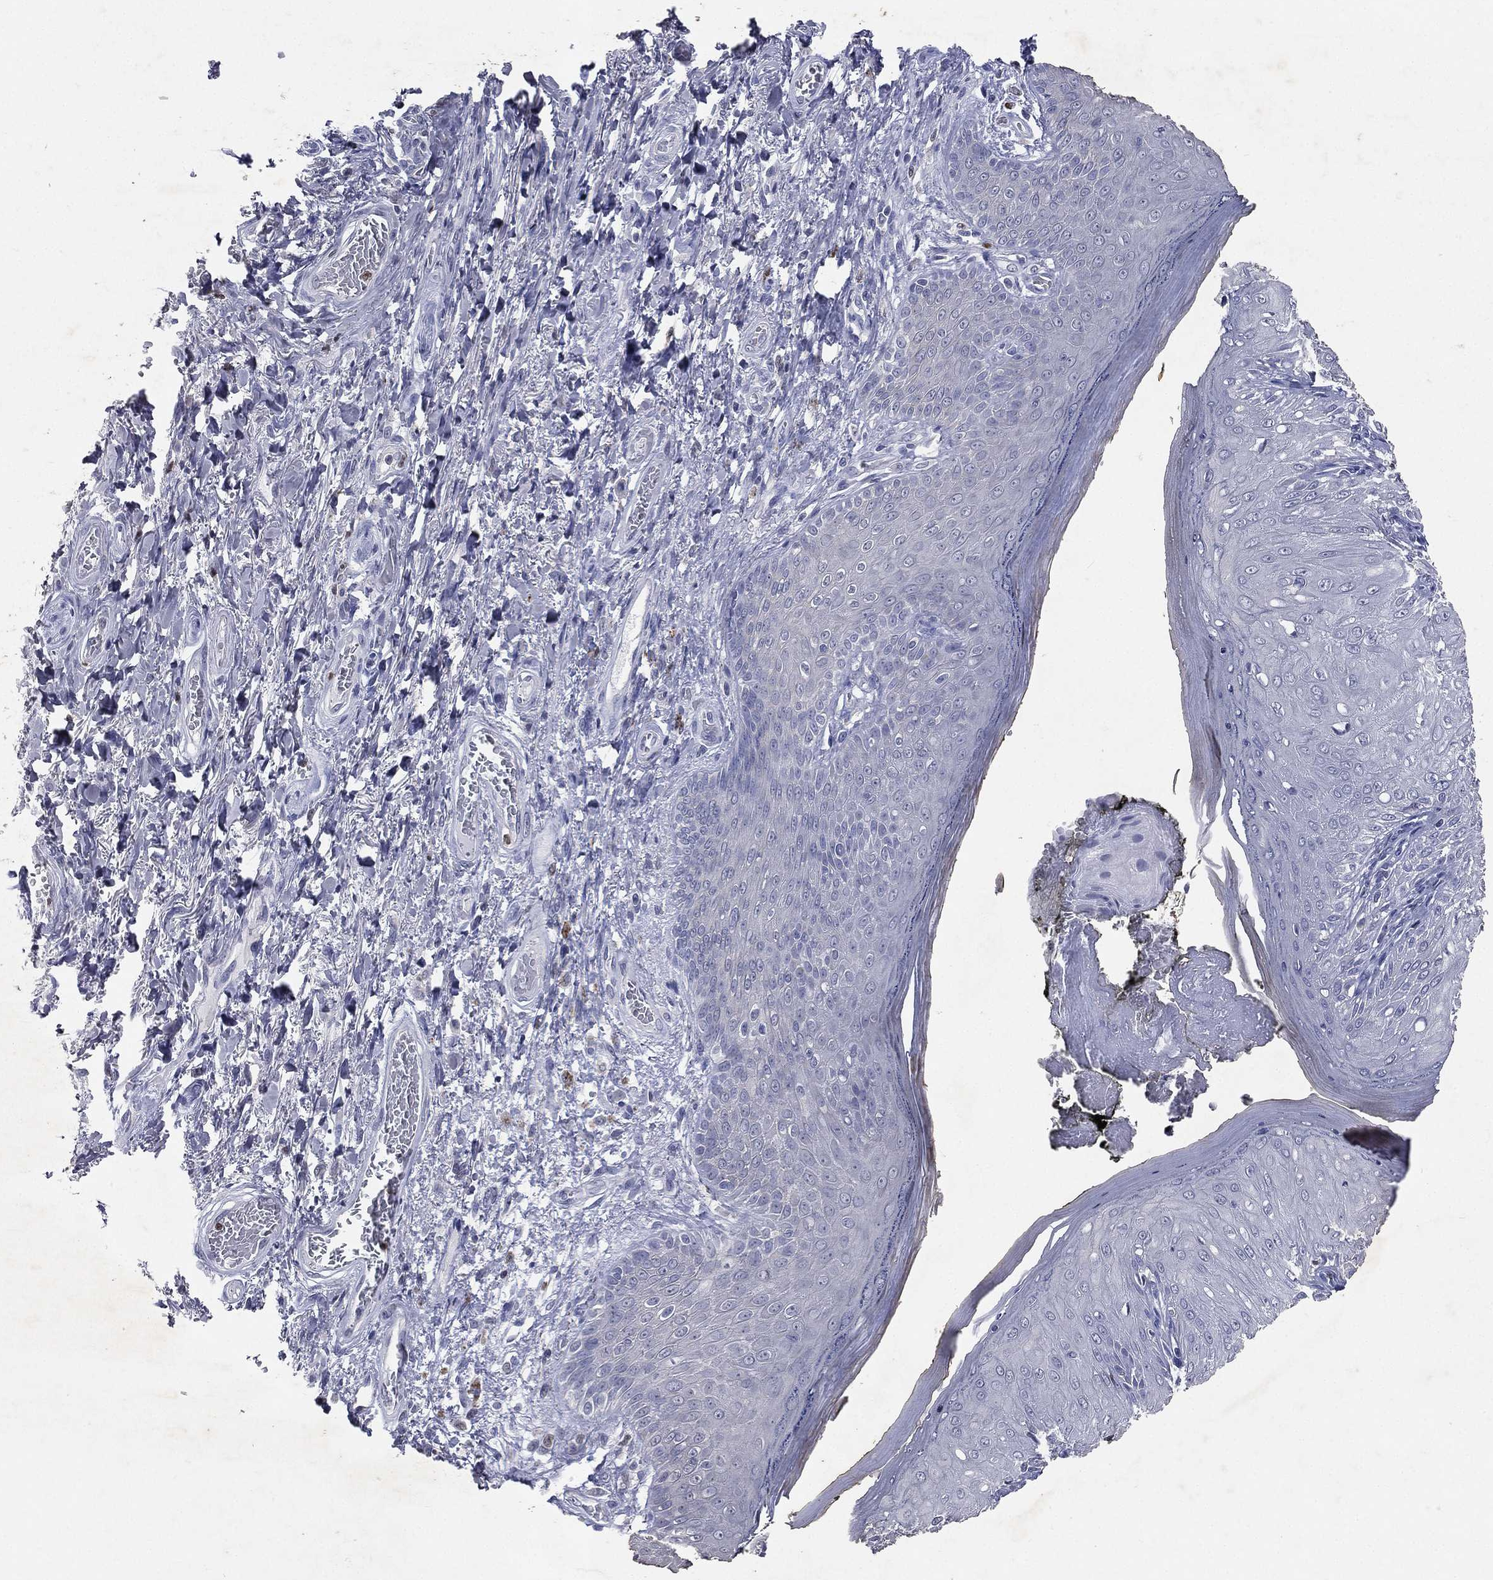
{"staining": {"intensity": "negative", "quantity": "none", "location": "none"}, "tissue": "skin", "cell_type": "Epidermal cells", "image_type": "normal", "snomed": [{"axis": "morphology", "description": "Normal tissue, NOS"}, {"axis": "morphology", "description": "Adenocarcinoma, NOS"}, {"axis": "topography", "description": "Rectum"}, {"axis": "topography", "description": "Anal"}], "caption": "High power microscopy histopathology image of an immunohistochemistry photomicrograph of unremarkable skin, revealing no significant staining in epidermal cells.", "gene": "SLC34A2", "patient": {"sex": "female", "age": 68}}